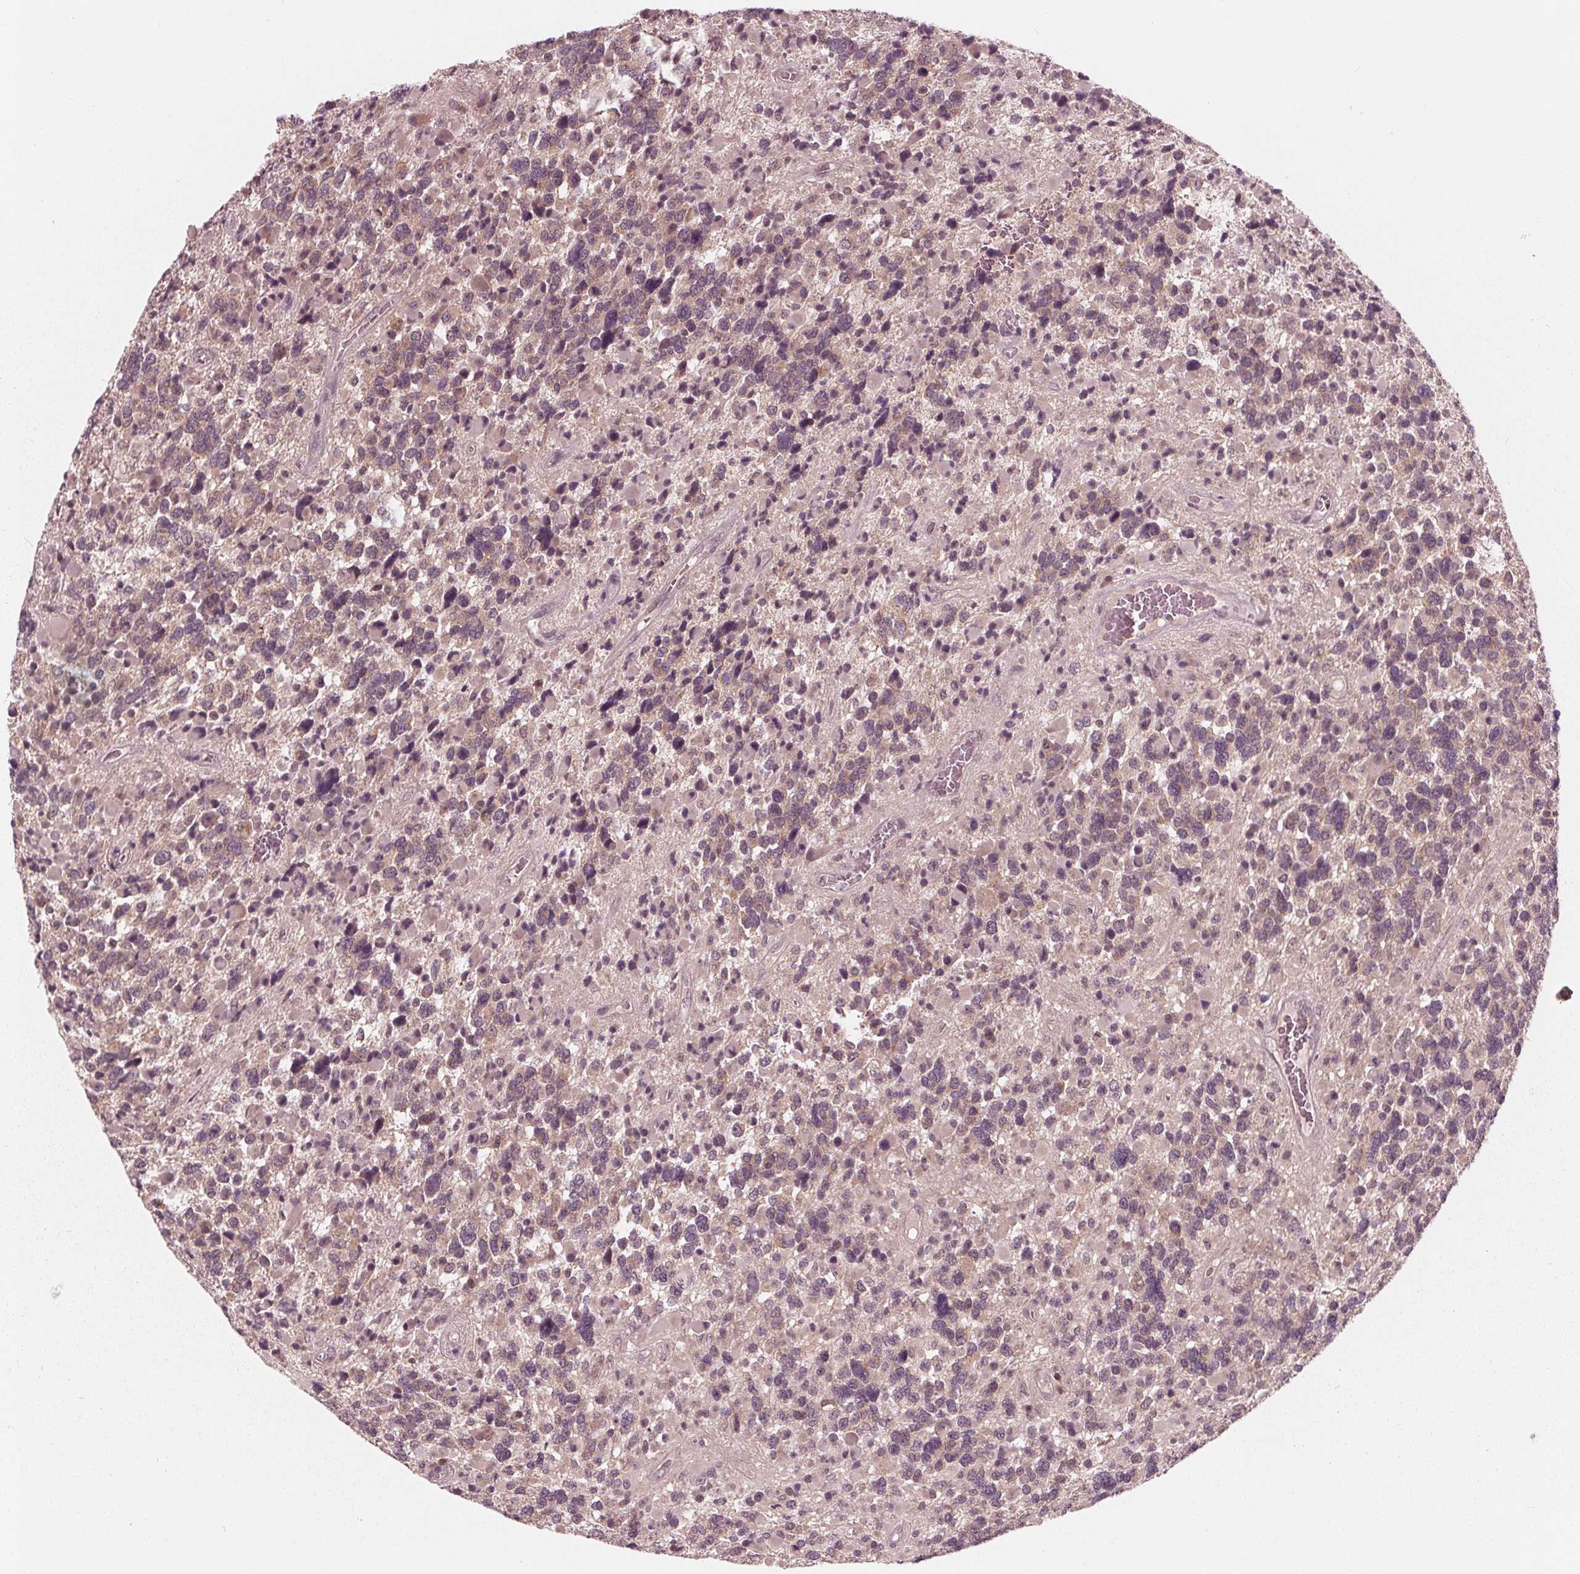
{"staining": {"intensity": "weak", "quantity": "25%-75%", "location": "cytoplasmic/membranous"}, "tissue": "glioma", "cell_type": "Tumor cells", "image_type": "cancer", "snomed": [{"axis": "morphology", "description": "Glioma, malignant, High grade"}, {"axis": "topography", "description": "Brain"}], "caption": "Immunohistochemistry (IHC) histopathology image of high-grade glioma (malignant) stained for a protein (brown), which displays low levels of weak cytoplasmic/membranous expression in about 25%-75% of tumor cells.", "gene": "UBALD1", "patient": {"sex": "female", "age": 40}}